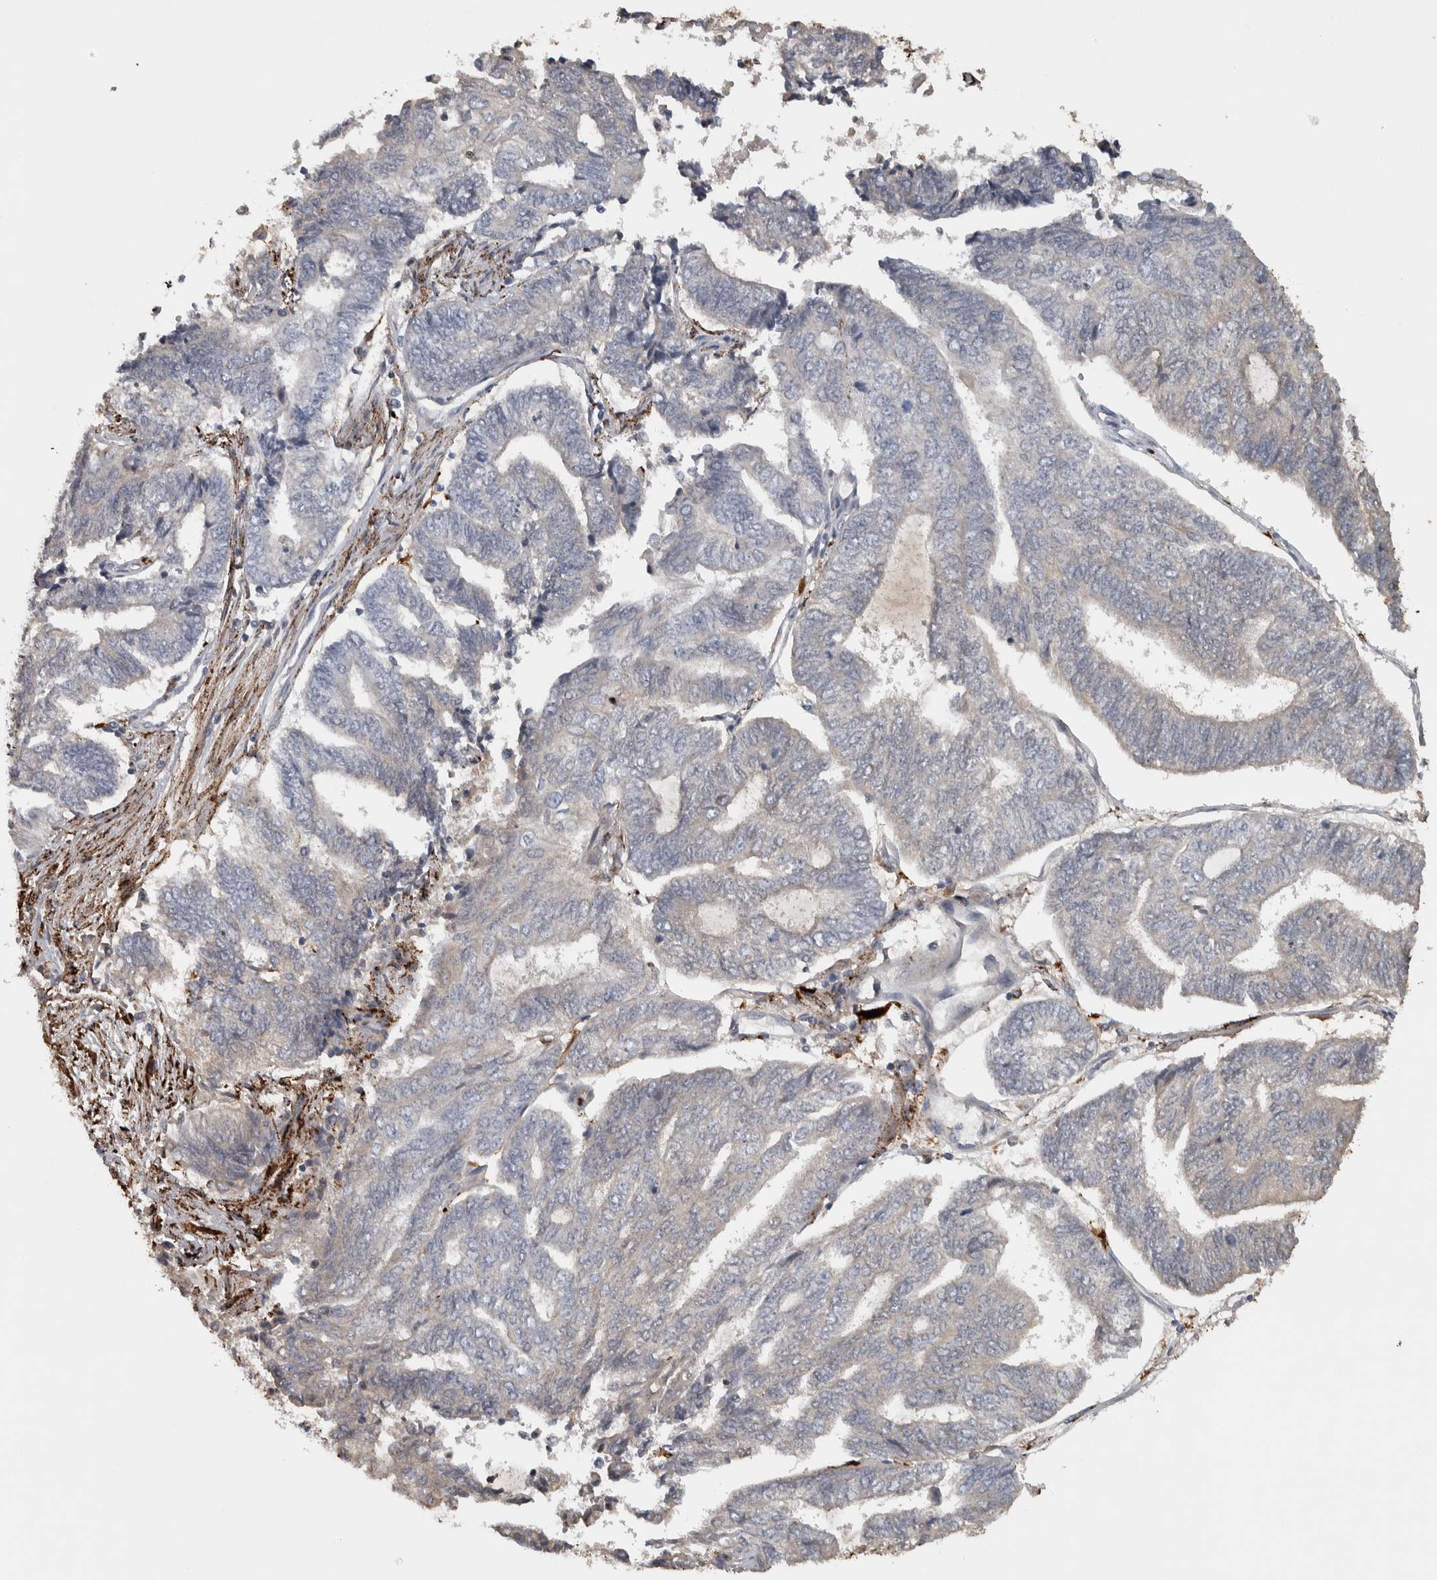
{"staining": {"intensity": "negative", "quantity": "none", "location": "none"}, "tissue": "endometrial cancer", "cell_type": "Tumor cells", "image_type": "cancer", "snomed": [{"axis": "morphology", "description": "Adenocarcinoma, NOS"}, {"axis": "topography", "description": "Uterus"}, {"axis": "topography", "description": "Endometrium"}], "caption": "Human endometrial cancer stained for a protein using immunohistochemistry (IHC) demonstrates no expression in tumor cells.", "gene": "FAM78A", "patient": {"sex": "female", "age": 70}}